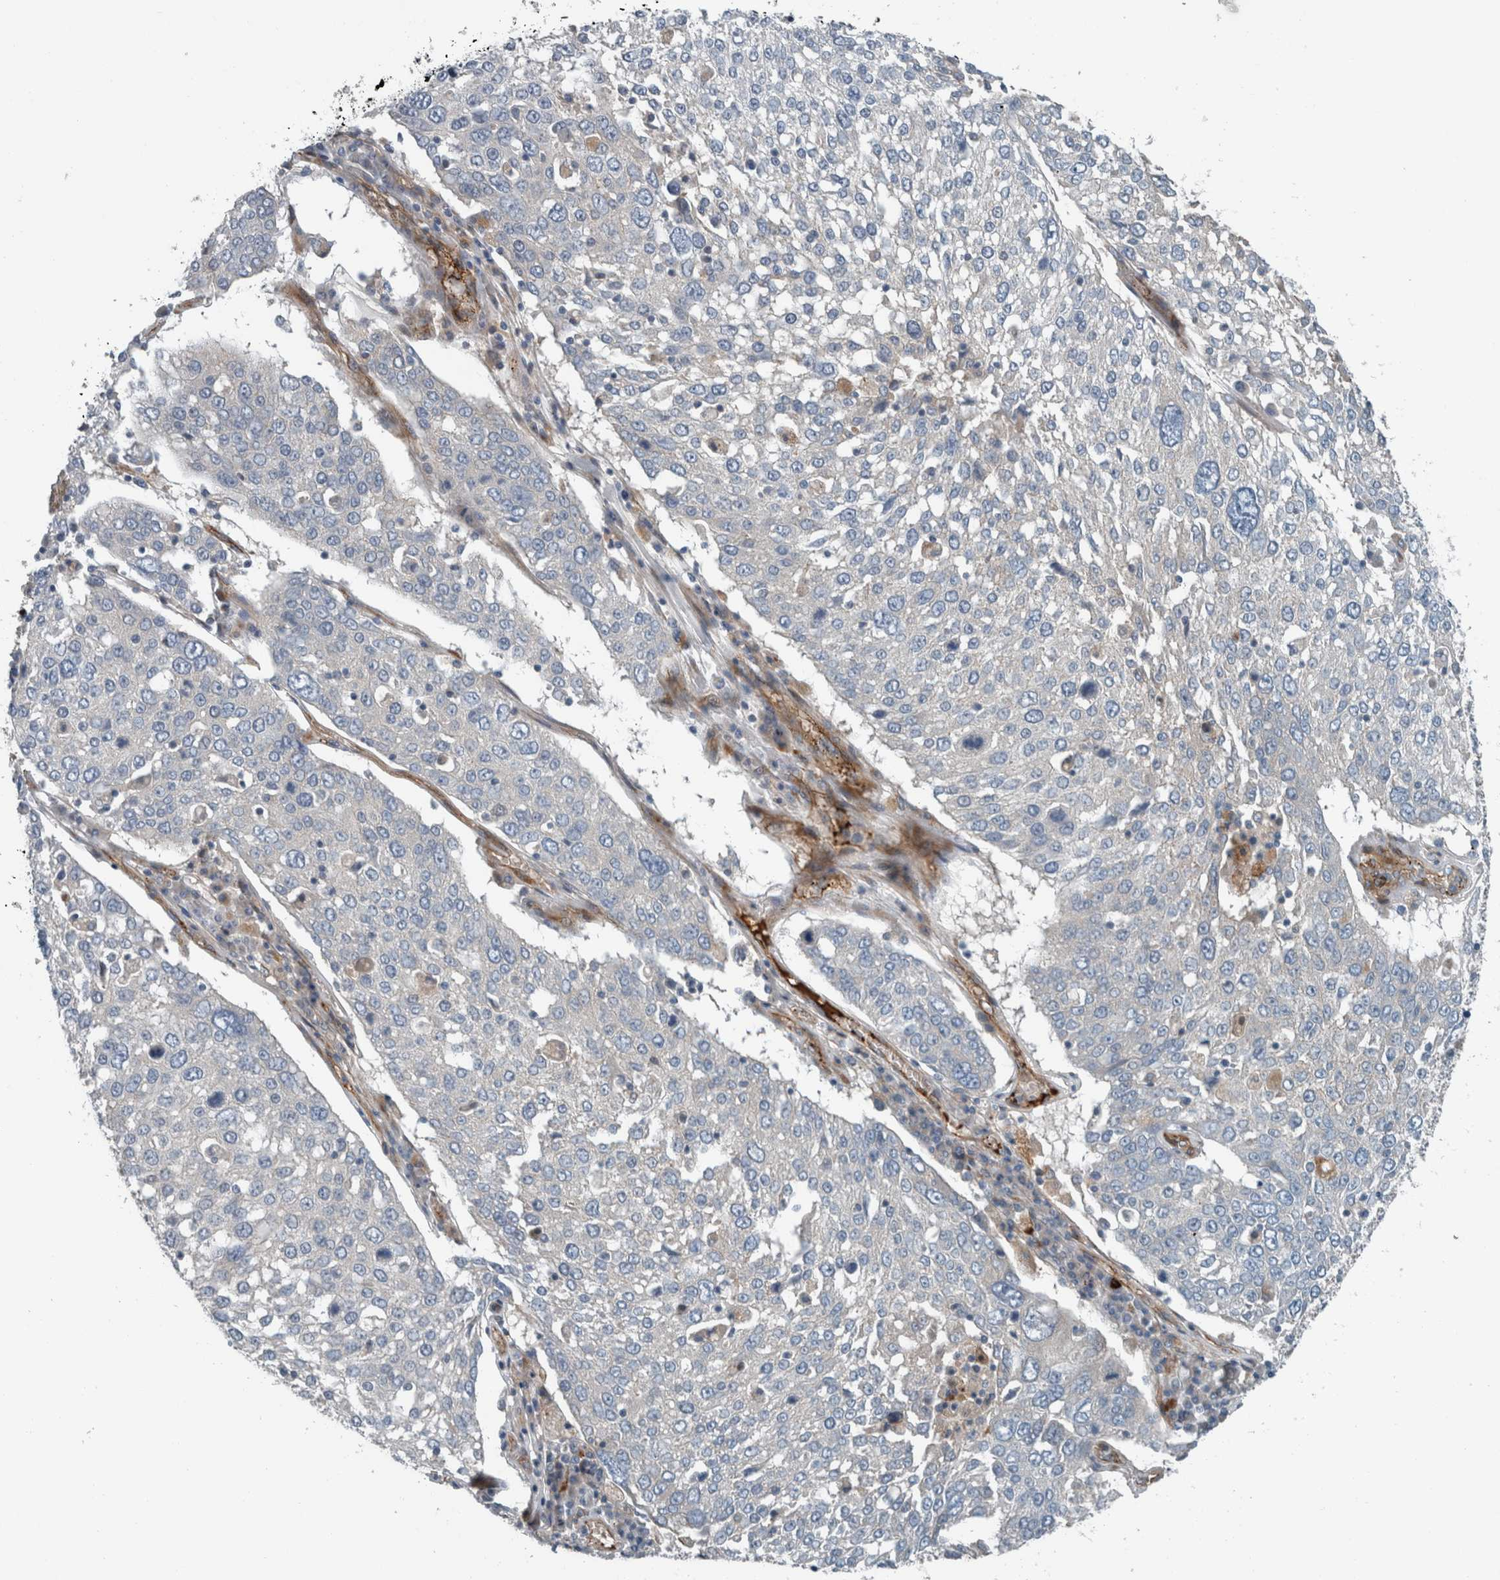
{"staining": {"intensity": "negative", "quantity": "none", "location": "none"}, "tissue": "lung cancer", "cell_type": "Tumor cells", "image_type": "cancer", "snomed": [{"axis": "morphology", "description": "Squamous cell carcinoma, NOS"}, {"axis": "topography", "description": "Lung"}], "caption": "DAB (3,3'-diaminobenzidine) immunohistochemical staining of squamous cell carcinoma (lung) displays no significant staining in tumor cells.", "gene": "GLT8D2", "patient": {"sex": "male", "age": 65}}